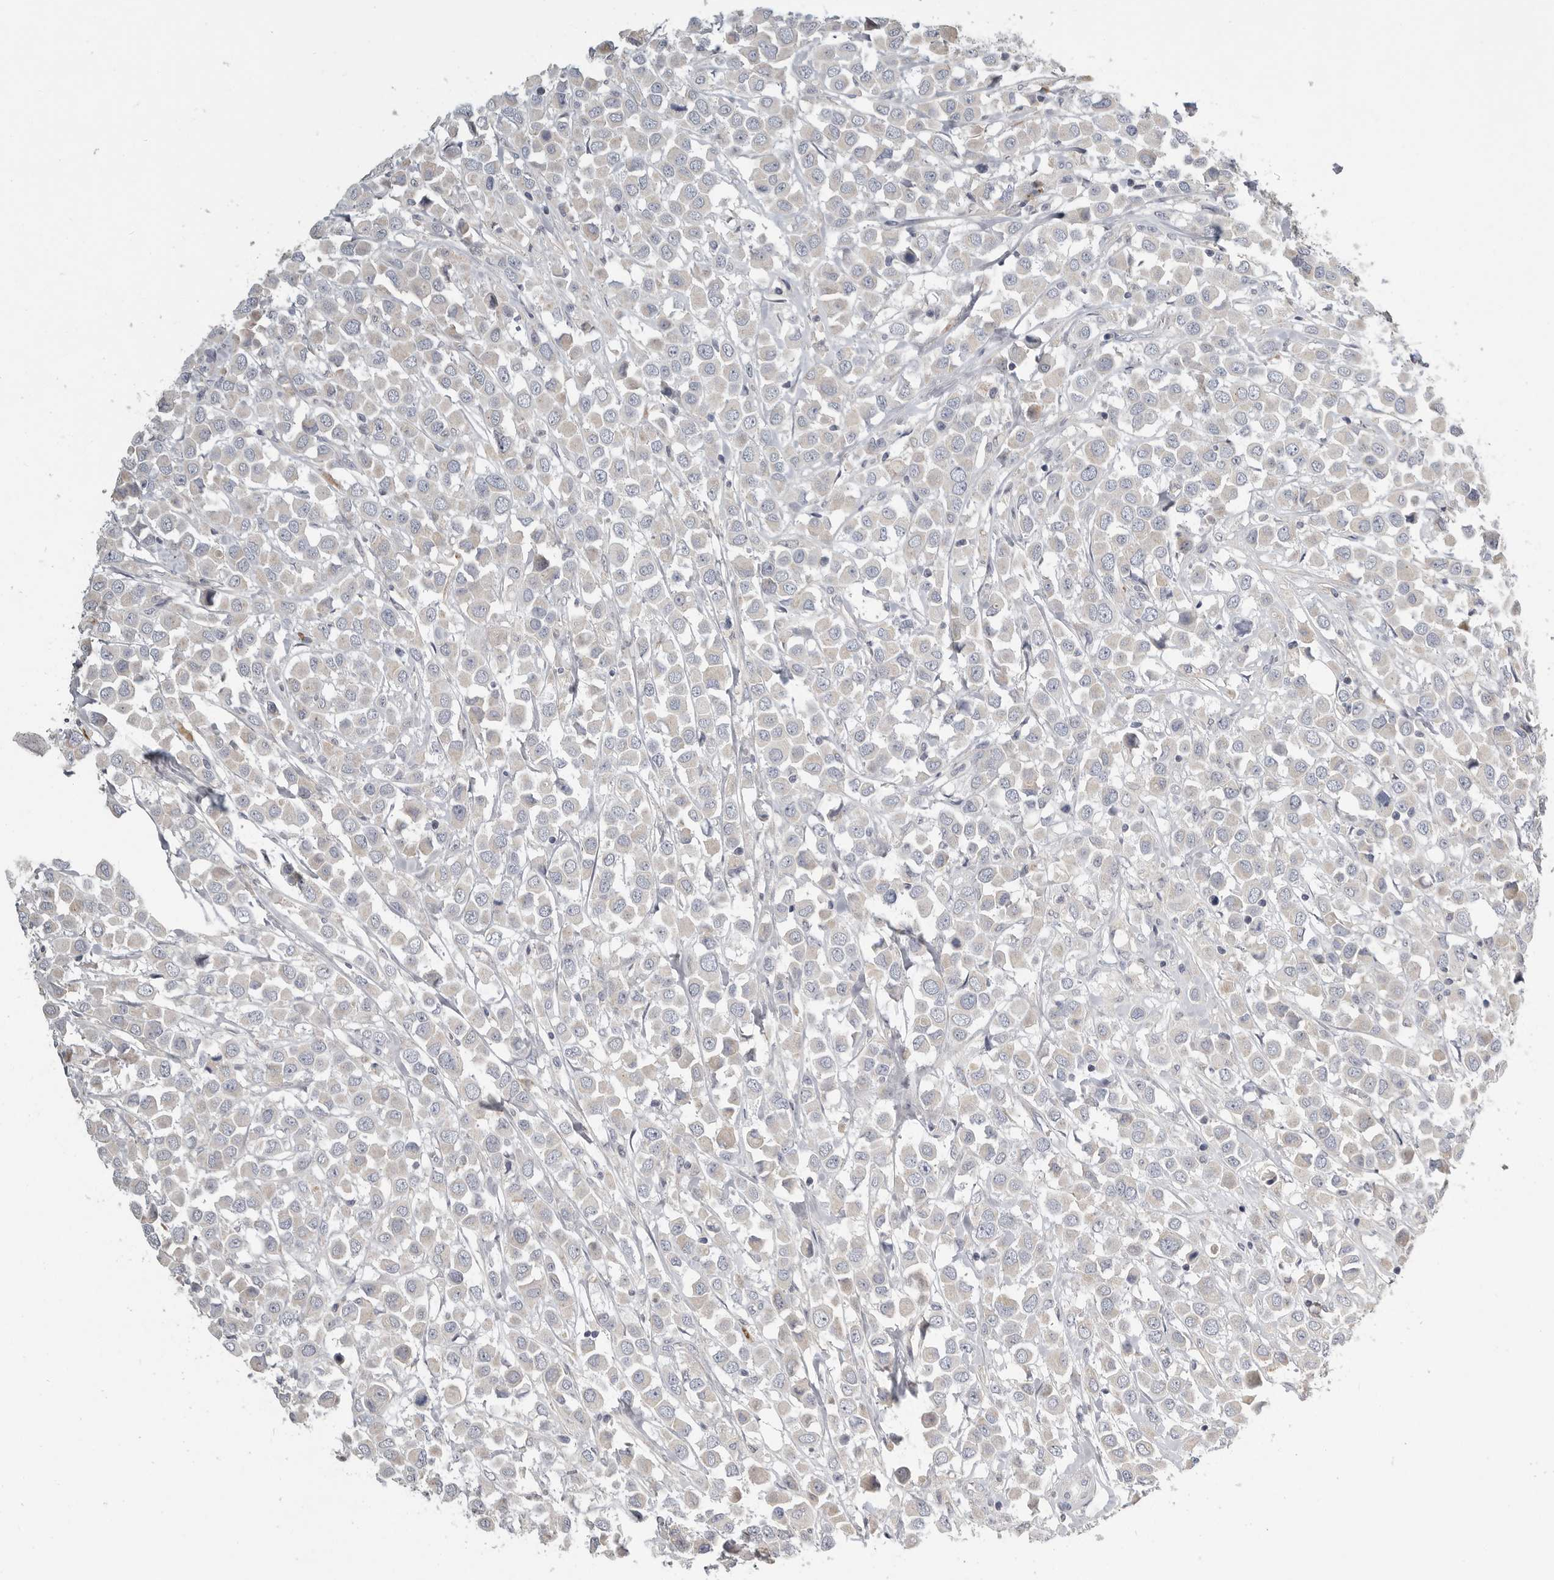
{"staining": {"intensity": "weak", "quantity": "<25%", "location": "cytoplasmic/membranous"}, "tissue": "breast cancer", "cell_type": "Tumor cells", "image_type": "cancer", "snomed": [{"axis": "morphology", "description": "Duct carcinoma"}, {"axis": "topography", "description": "Breast"}], "caption": "Immunohistochemical staining of human intraductal carcinoma (breast) demonstrates no significant expression in tumor cells.", "gene": "SDC3", "patient": {"sex": "female", "age": 61}}